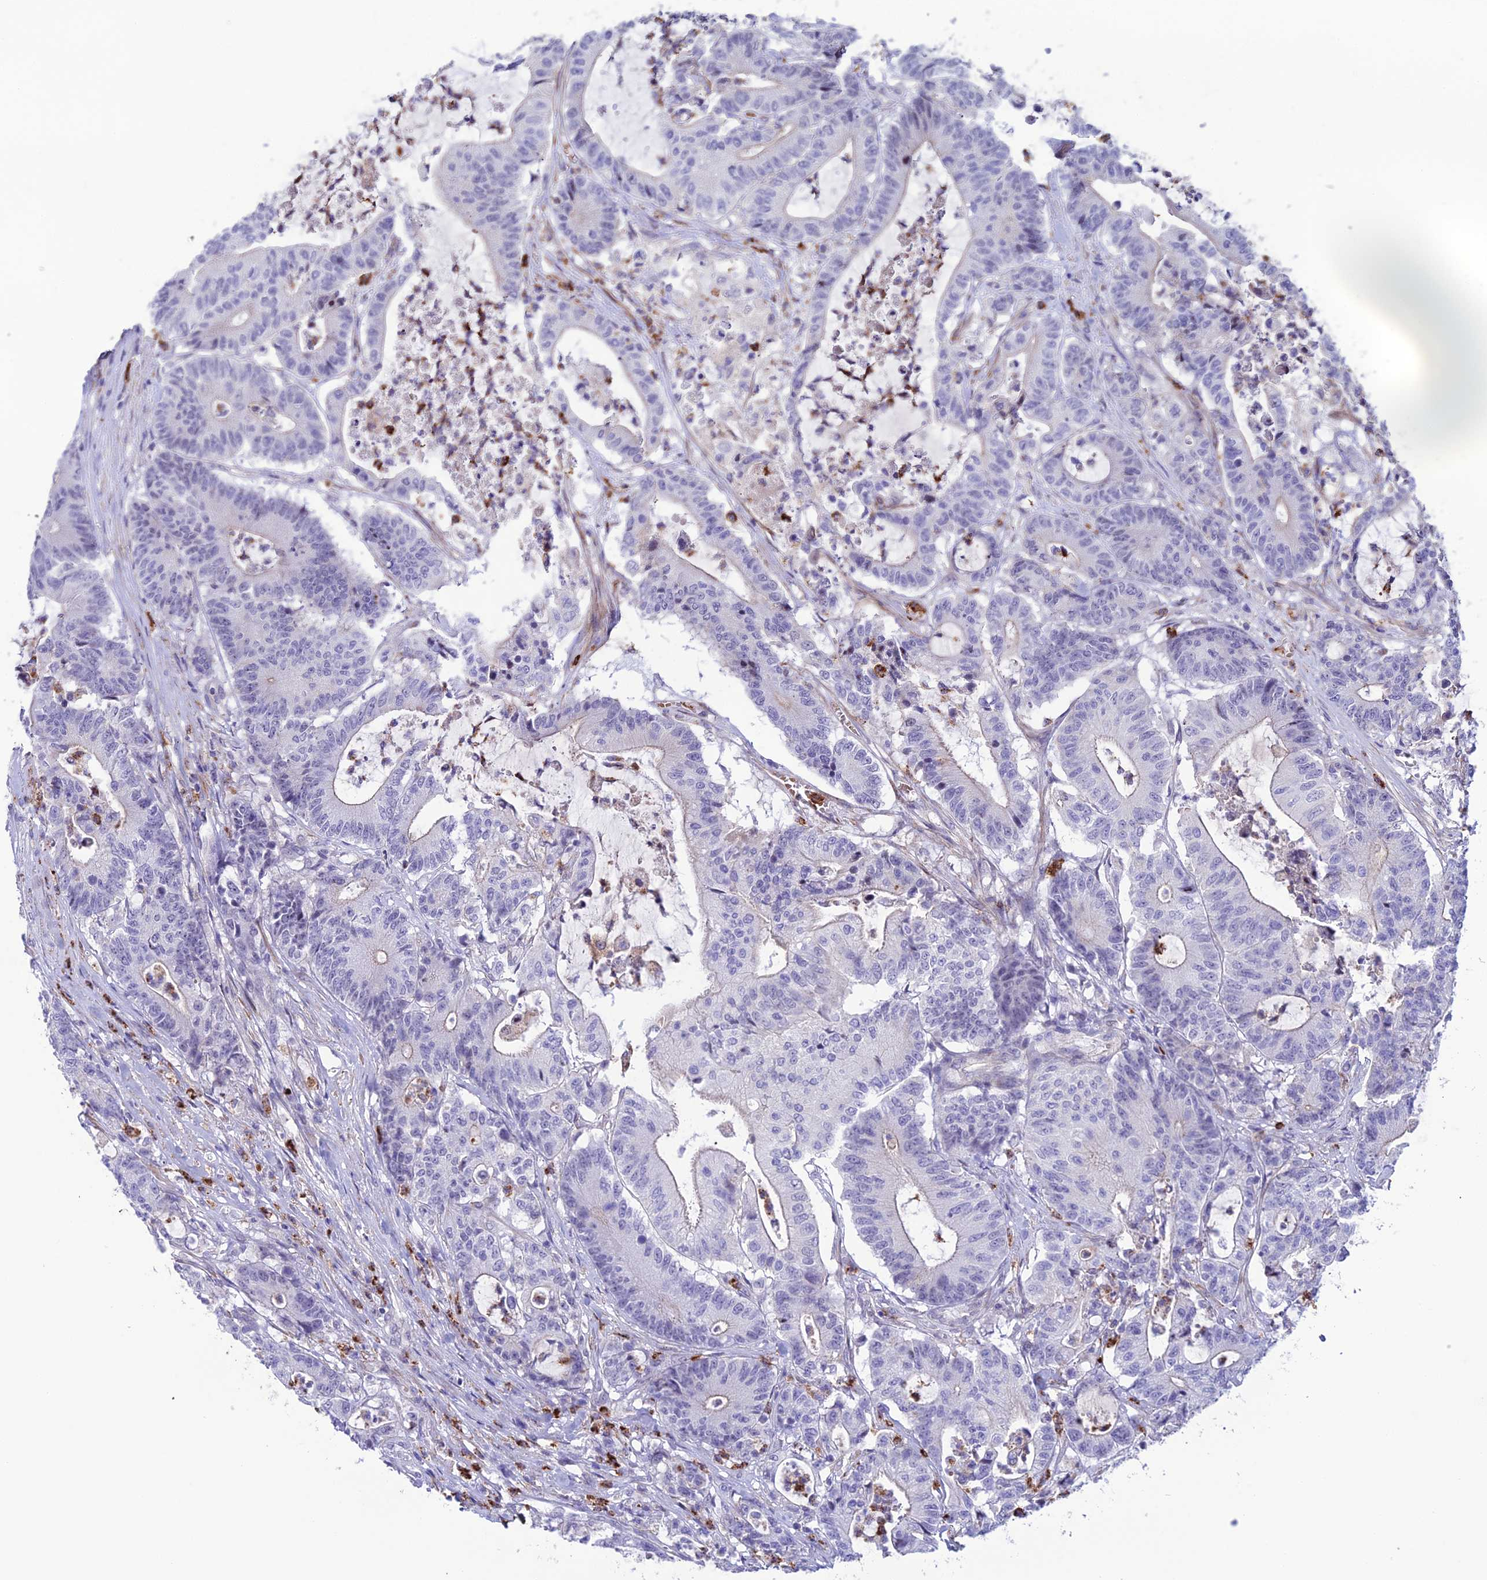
{"staining": {"intensity": "negative", "quantity": "none", "location": "none"}, "tissue": "colorectal cancer", "cell_type": "Tumor cells", "image_type": "cancer", "snomed": [{"axis": "morphology", "description": "Adenocarcinoma, NOS"}, {"axis": "topography", "description": "Colon"}], "caption": "Tumor cells show no significant positivity in colorectal cancer (adenocarcinoma).", "gene": "COL6A6", "patient": {"sex": "female", "age": 84}}